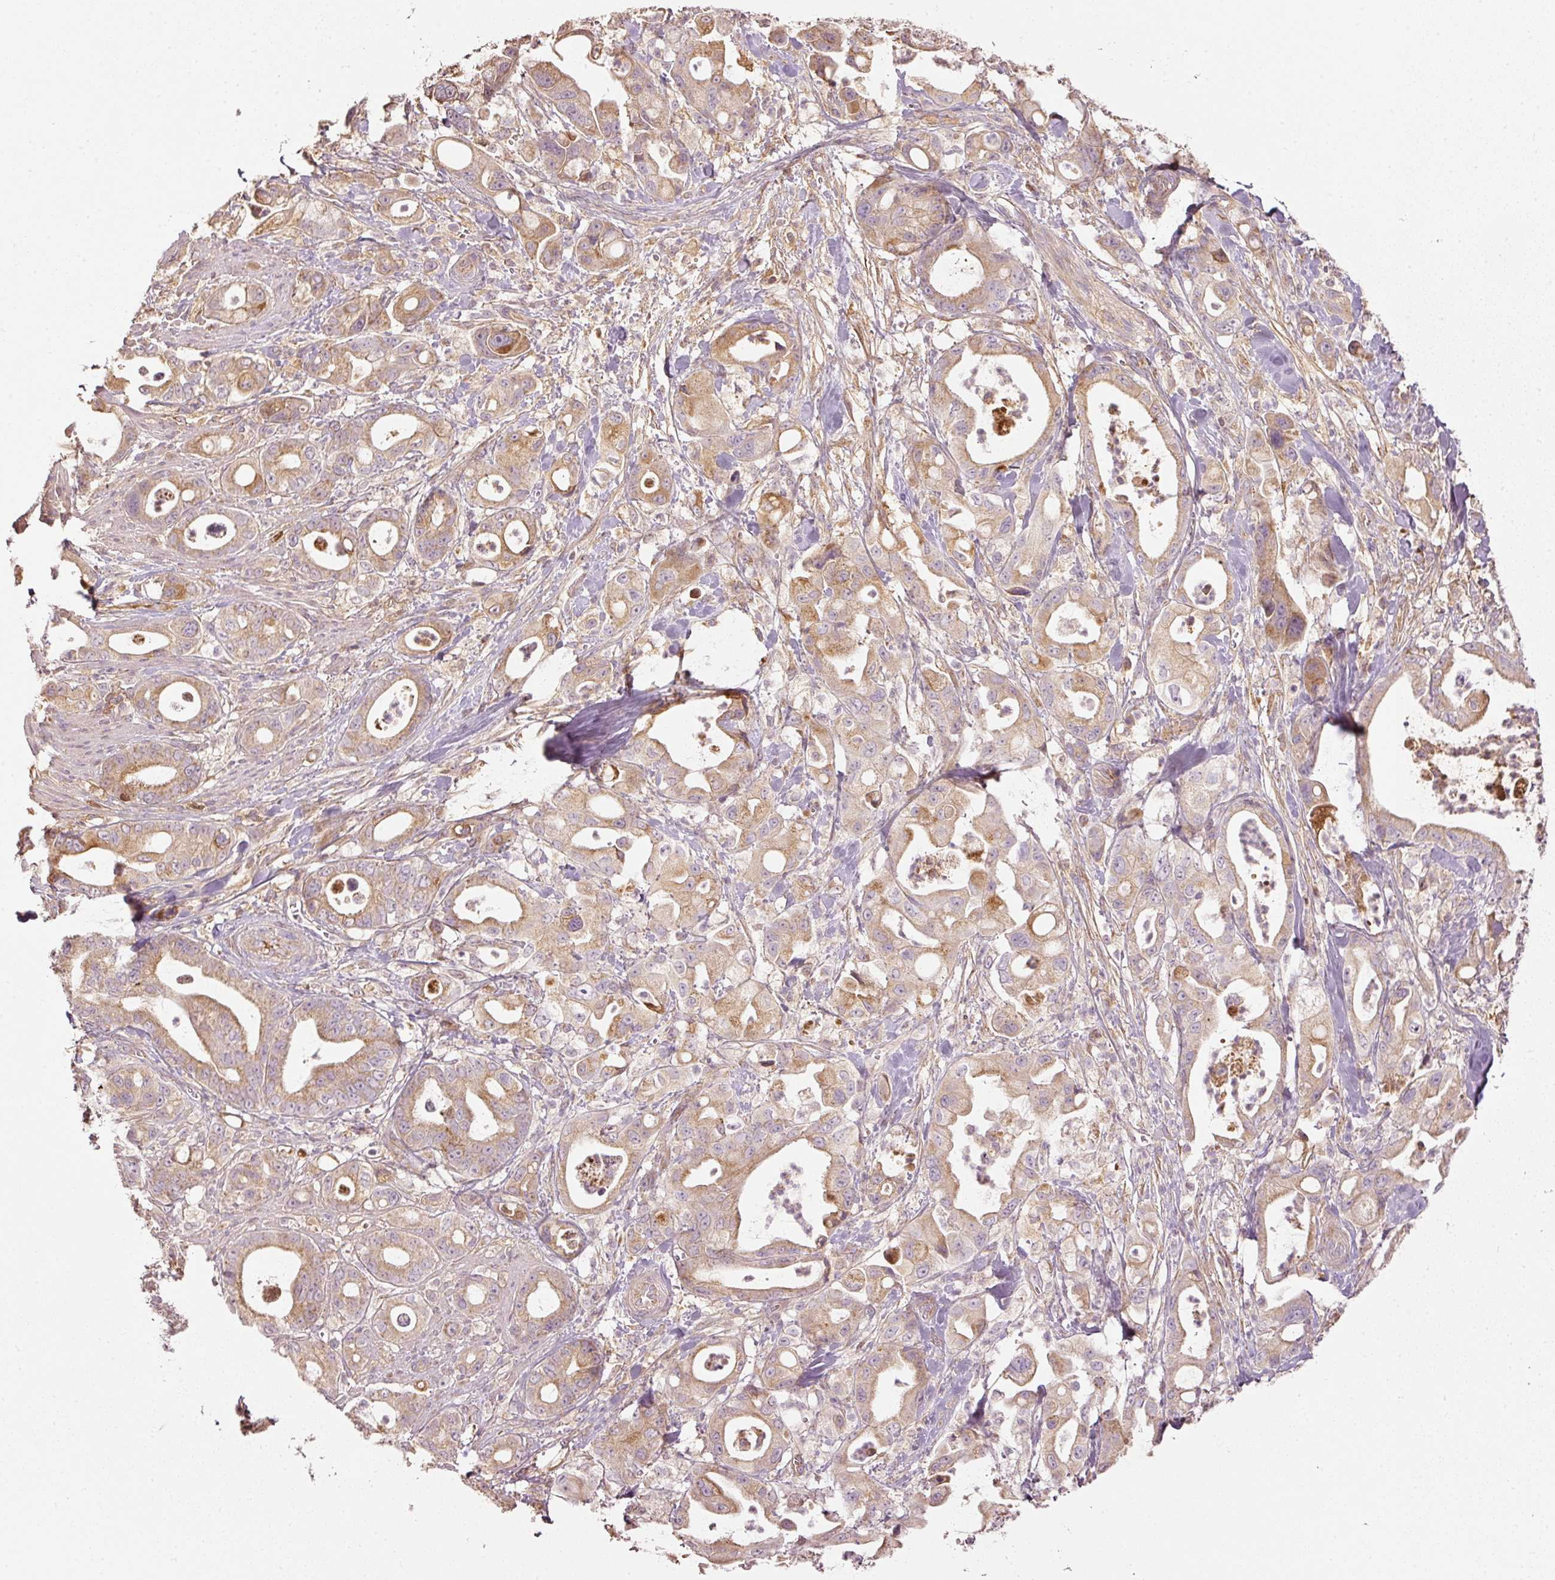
{"staining": {"intensity": "moderate", "quantity": "25%-75%", "location": "cytoplasmic/membranous"}, "tissue": "pancreatic cancer", "cell_type": "Tumor cells", "image_type": "cancer", "snomed": [{"axis": "morphology", "description": "Adenocarcinoma, NOS"}, {"axis": "topography", "description": "Pancreas"}], "caption": "Brown immunohistochemical staining in pancreatic adenocarcinoma demonstrates moderate cytoplasmic/membranous staining in about 25%-75% of tumor cells. The staining is performed using DAB brown chromogen to label protein expression. The nuclei are counter-stained blue using hematoxylin.", "gene": "SERPING1", "patient": {"sex": "male", "age": 68}}